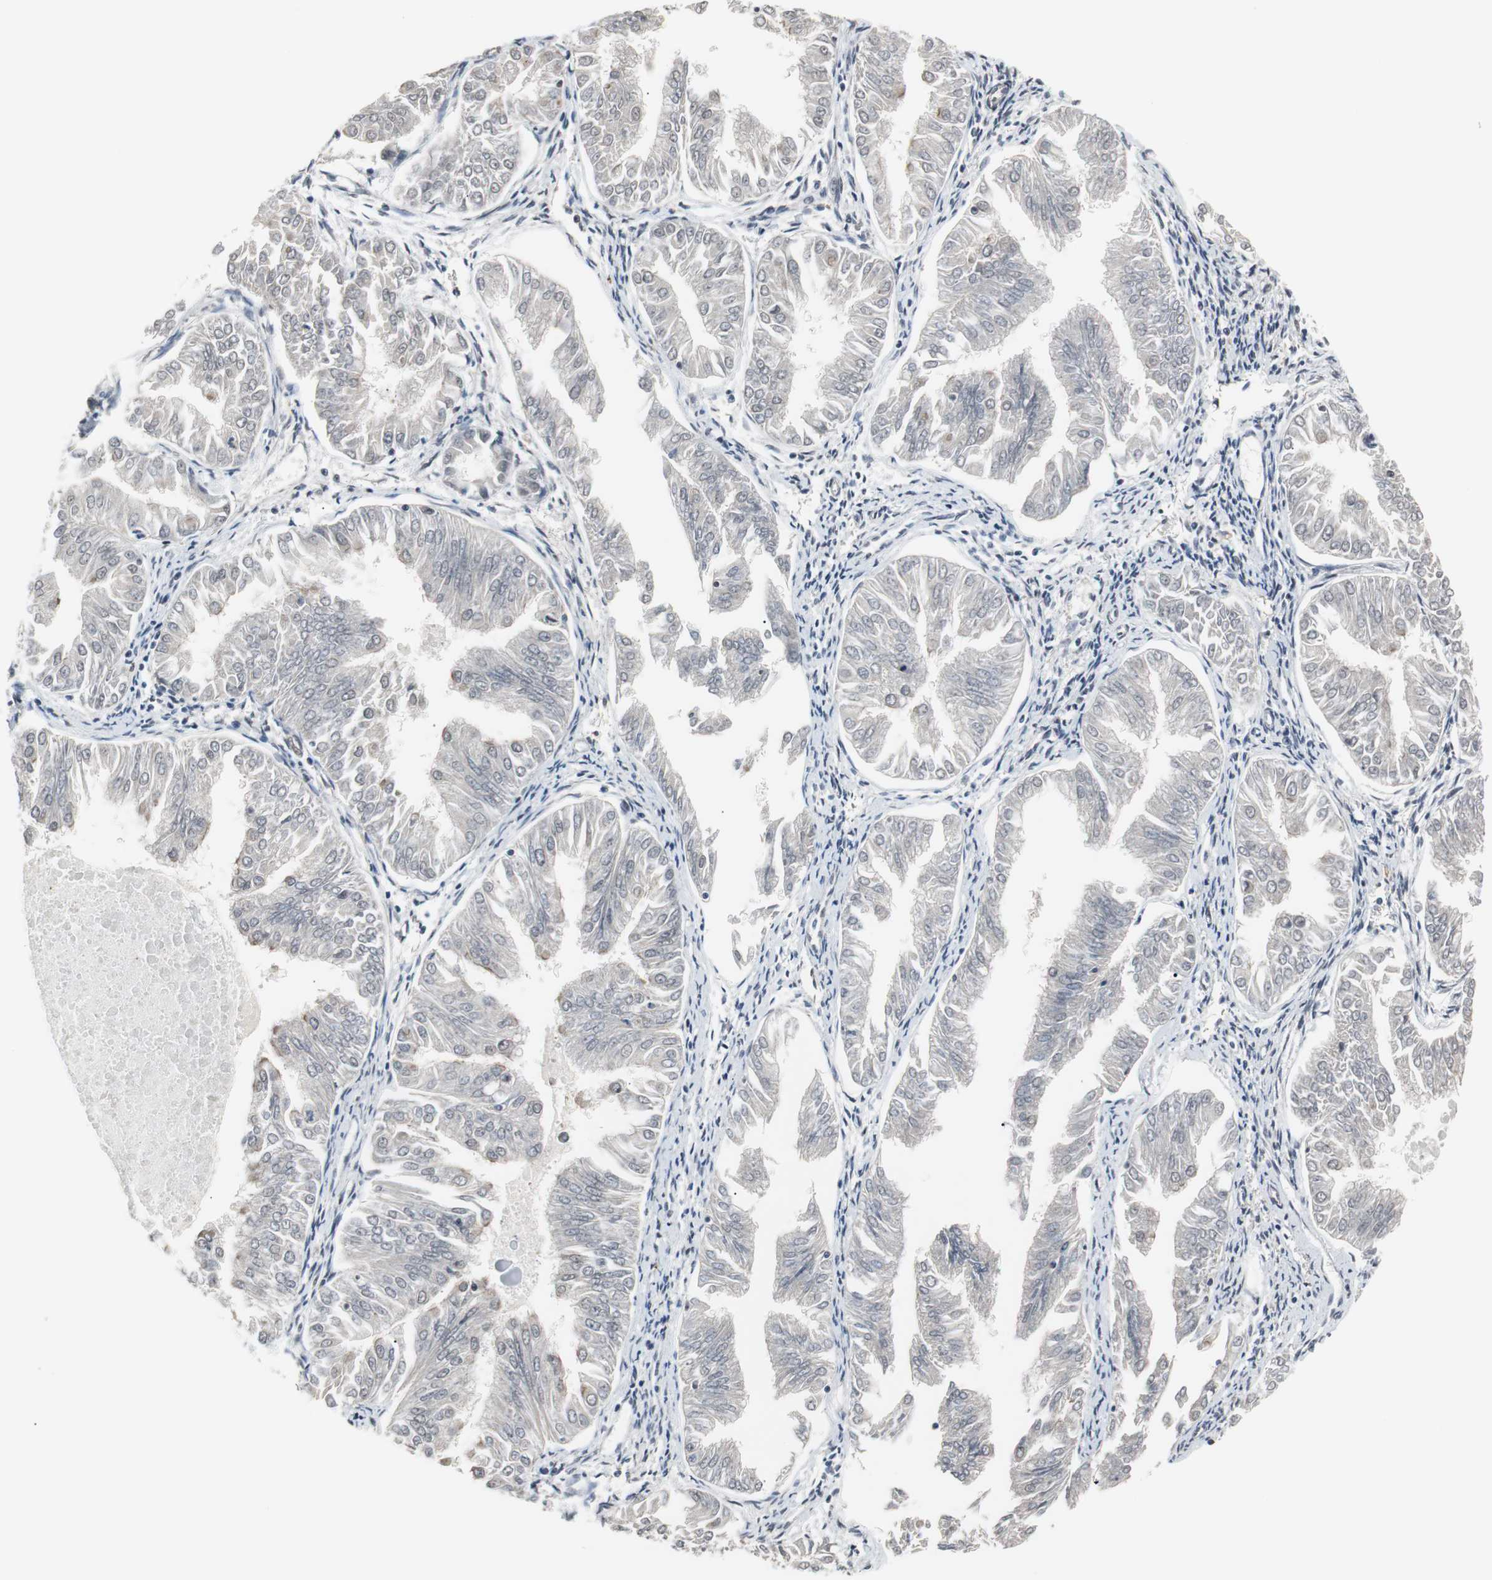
{"staining": {"intensity": "negative", "quantity": "none", "location": "none"}, "tissue": "endometrial cancer", "cell_type": "Tumor cells", "image_type": "cancer", "snomed": [{"axis": "morphology", "description": "Adenocarcinoma, NOS"}, {"axis": "topography", "description": "Endometrium"}], "caption": "The immunohistochemistry image has no significant staining in tumor cells of endometrial cancer (adenocarcinoma) tissue.", "gene": "TAF7", "patient": {"sex": "female", "age": 53}}